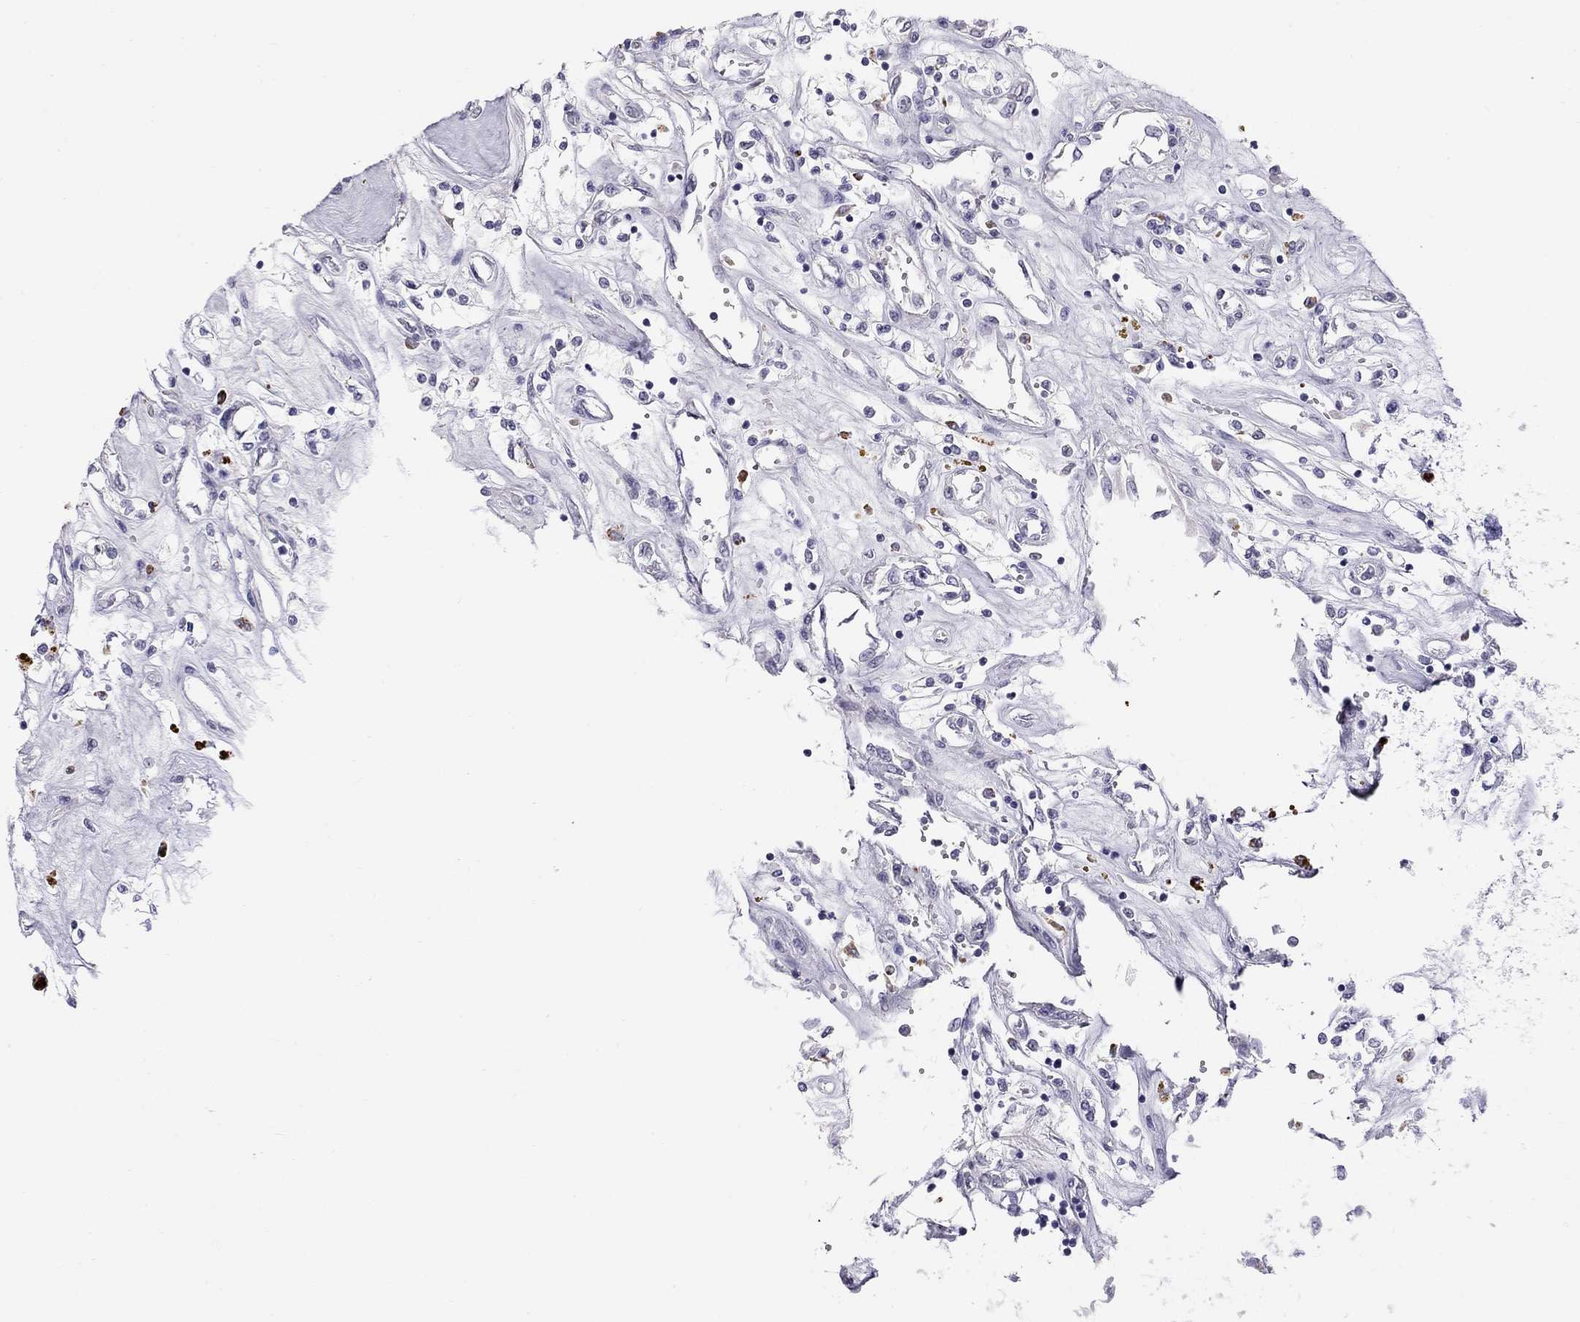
{"staining": {"intensity": "negative", "quantity": "none", "location": "none"}, "tissue": "renal cancer", "cell_type": "Tumor cells", "image_type": "cancer", "snomed": [{"axis": "morphology", "description": "Adenocarcinoma, NOS"}, {"axis": "topography", "description": "Kidney"}], "caption": "High magnification brightfield microscopy of adenocarcinoma (renal) stained with DAB (3,3'-diaminobenzidine) (brown) and counterstained with hematoxylin (blue): tumor cells show no significant staining.", "gene": "IL17REL", "patient": {"sex": "female", "age": 59}}